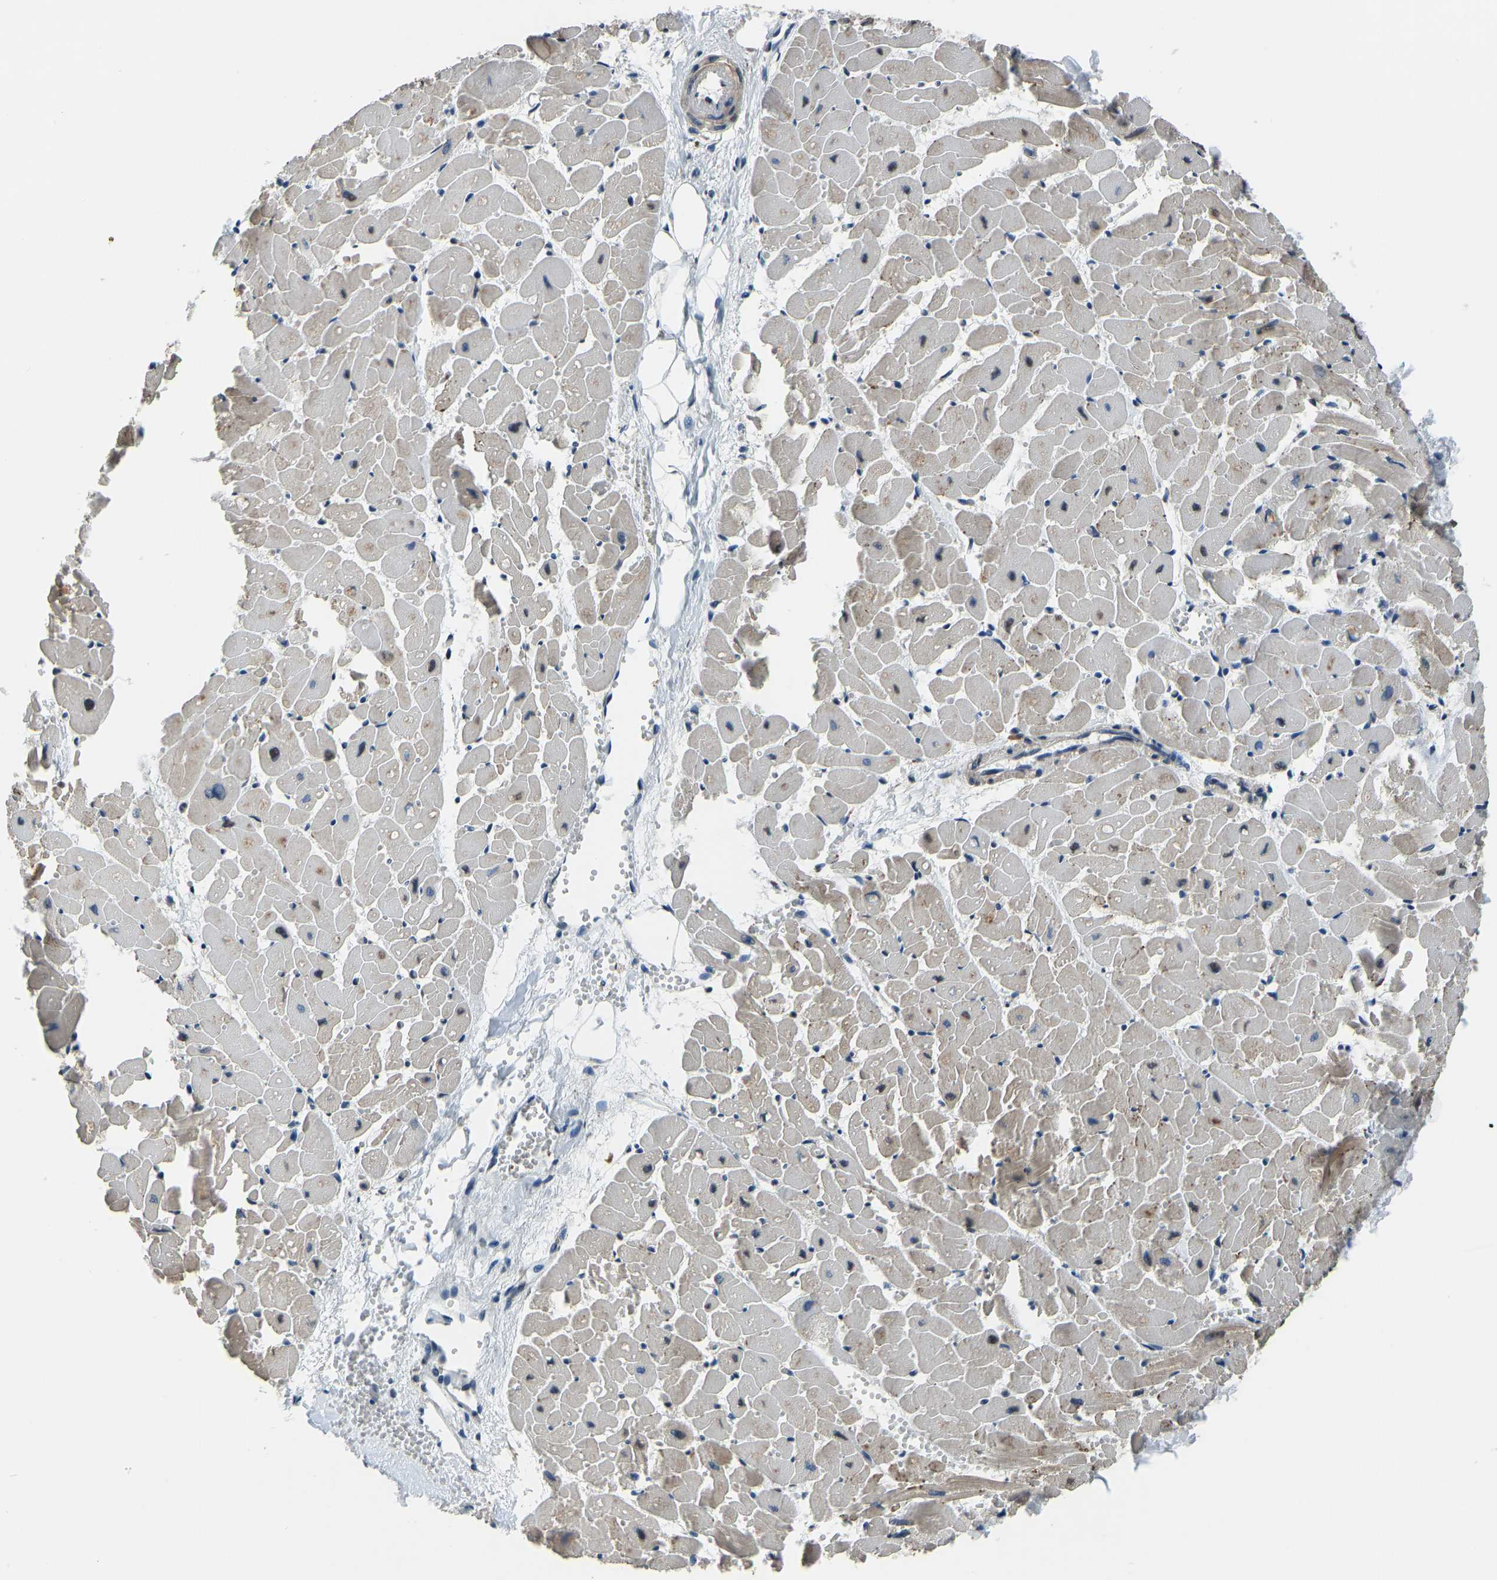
{"staining": {"intensity": "moderate", "quantity": "25%-75%", "location": "cytoplasmic/membranous"}, "tissue": "heart muscle", "cell_type": "Cardiomyocytes", "image_type": "normal", "snomed": [{"axis": "morphology", "description": "Normal tissue, NOS"}, {"axis": "topography", "description": "Heart"}], "caption": "The histopathology image reveals immunohistochemical staining of benign heart muscle. There is moderate cytoplasmic/membranous expression is seen in approximately 25%-75% of cardiomyocytes.", "gene": "FOS", "patient": {"sex": "female", "age": 19}}